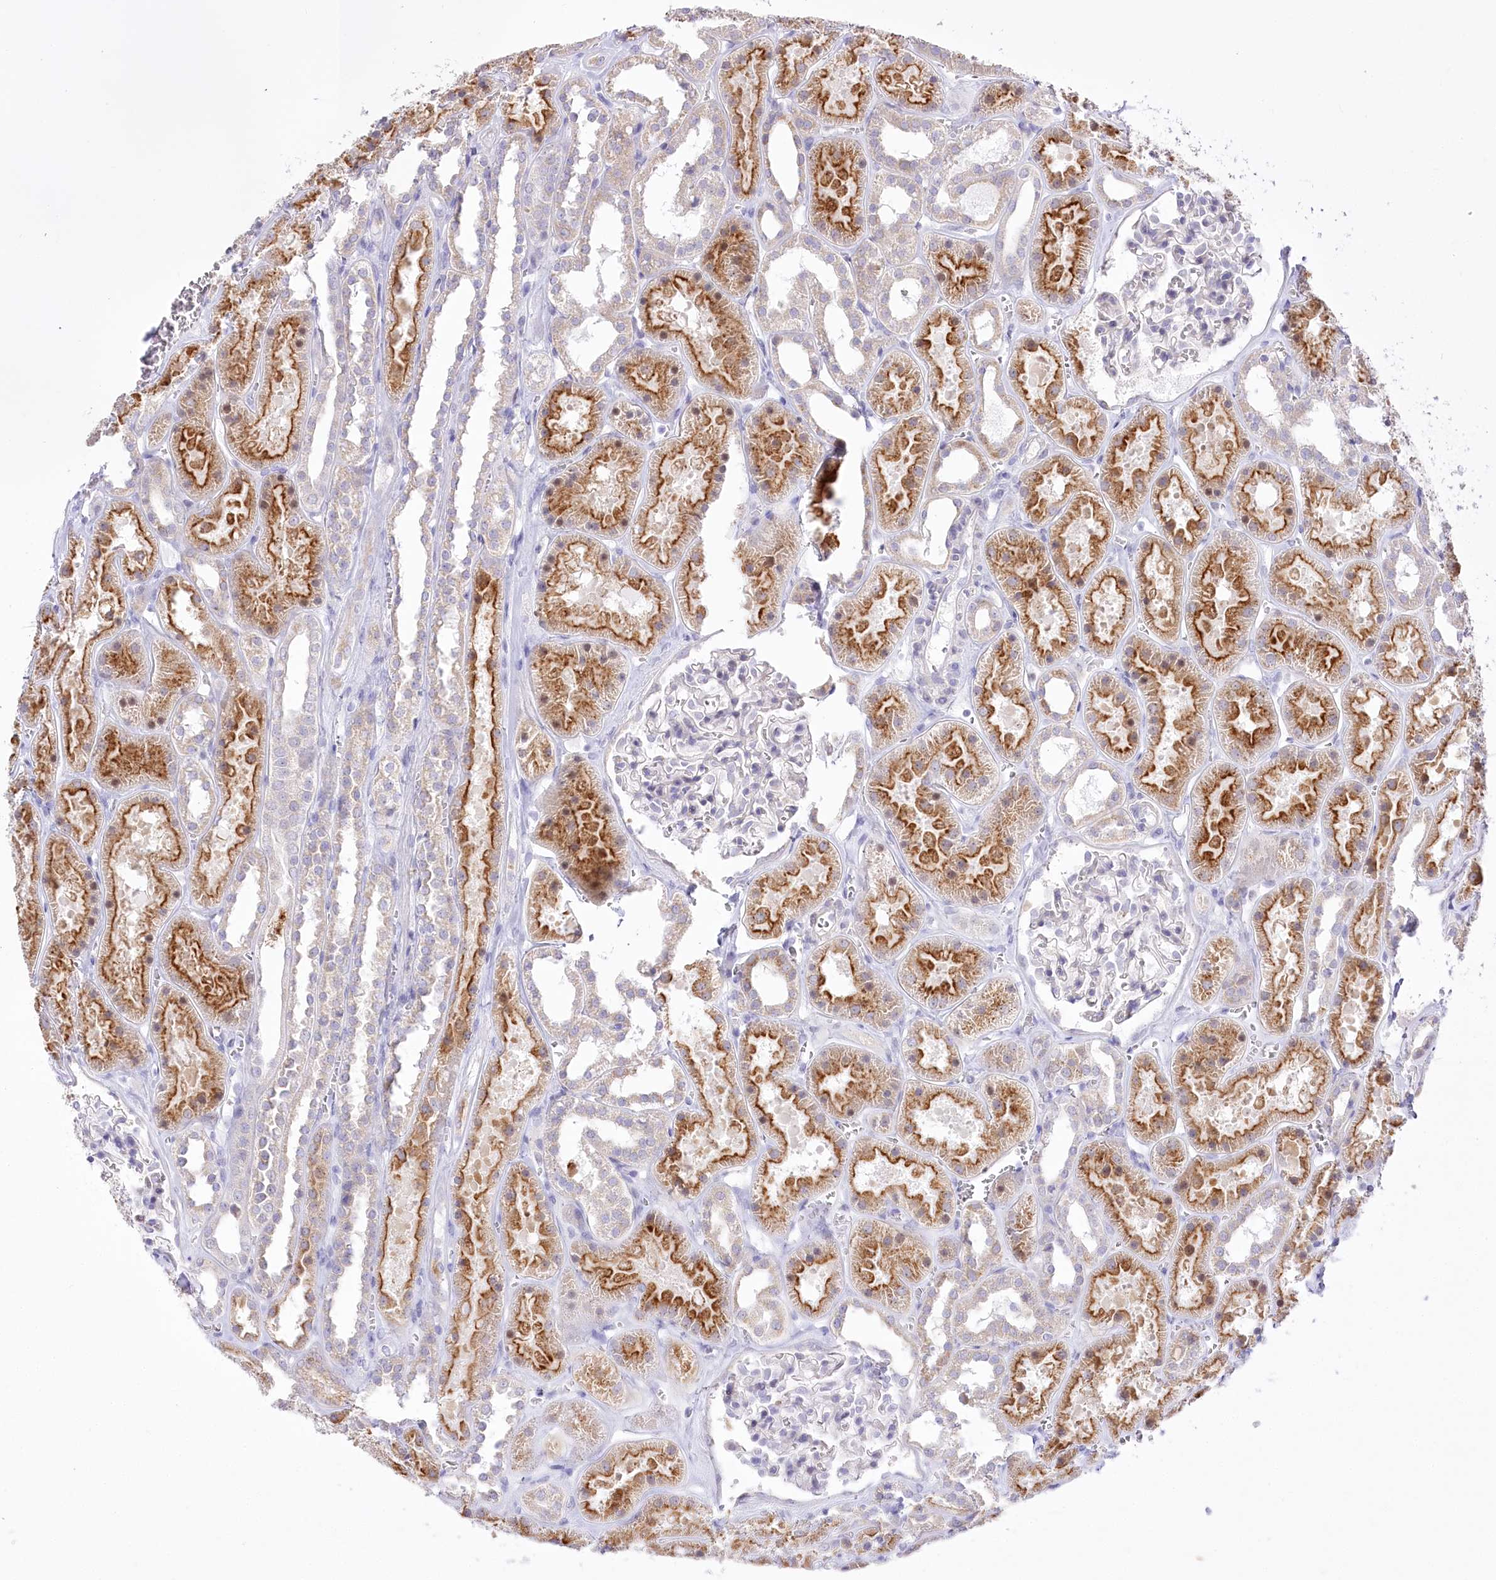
{"staining": {"intensity": "negative", "quantity": "none", "location": "none"}, "tissue": "kidney", "cell_type": "Cells in glomeruli", "image_type": "normal", "snomed": [{"axis": "morphology", "description": "Normal tissue, NOS"}, {"axis": "topography", "description": "Kidney"}], "caption": "Immunohistochemistry micrograph of normal kidney: human kidney stained with DAB (3,3'-diaminobenzidine) displays no significant protein positivity in cells in glomeruli.", "gene": "BEND7", "patient": {"sex": "female", "age": 41}}